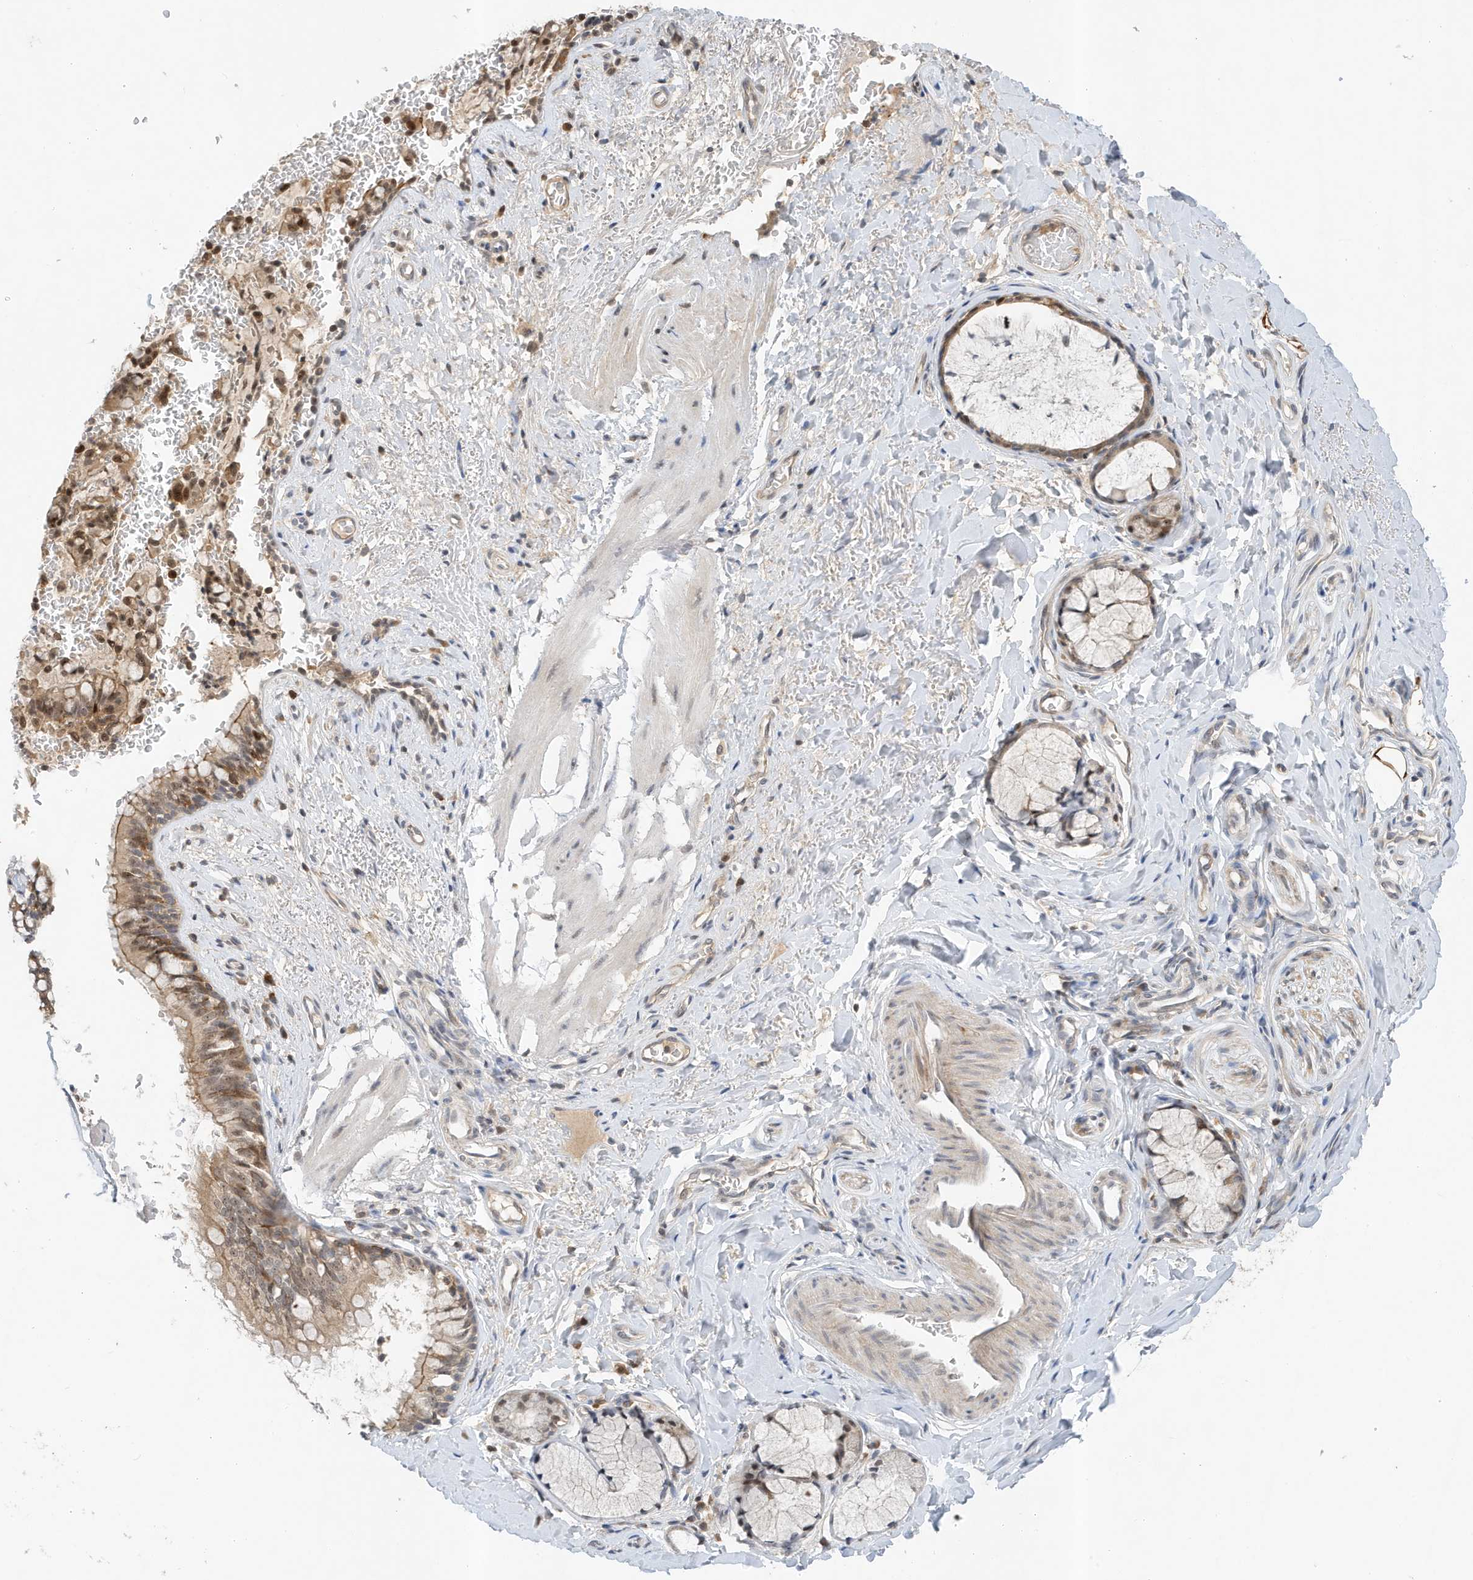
{"staining": {"intensity": "moderate", "quantity": "25%-75%", "location": "cytoplasmic/membranous,nuclear"}, "tissue": "bronchus", "cell_type": "Respiratory epithelial cells", "image_type": "normal", "snomed": [{"axis": "morphology", "description": "Normal tissue, NOS"}, {"axis": "topography", "description": "Cartilage tissue"}, {"axis": "topography", "description": "Bronchus"}], "caption": "This histopathology image shows unremarkable bronchus stained with immunohistochemistry (IHC) to label a protein in brown. The cytoplasmic/membranous,nuclear of respiratory epithelial cells show moderate positivity for the protein. Nuclei are counter-stained blue.", "gene": "MAST3", "patient": {"sex": "female", "age": 36}}